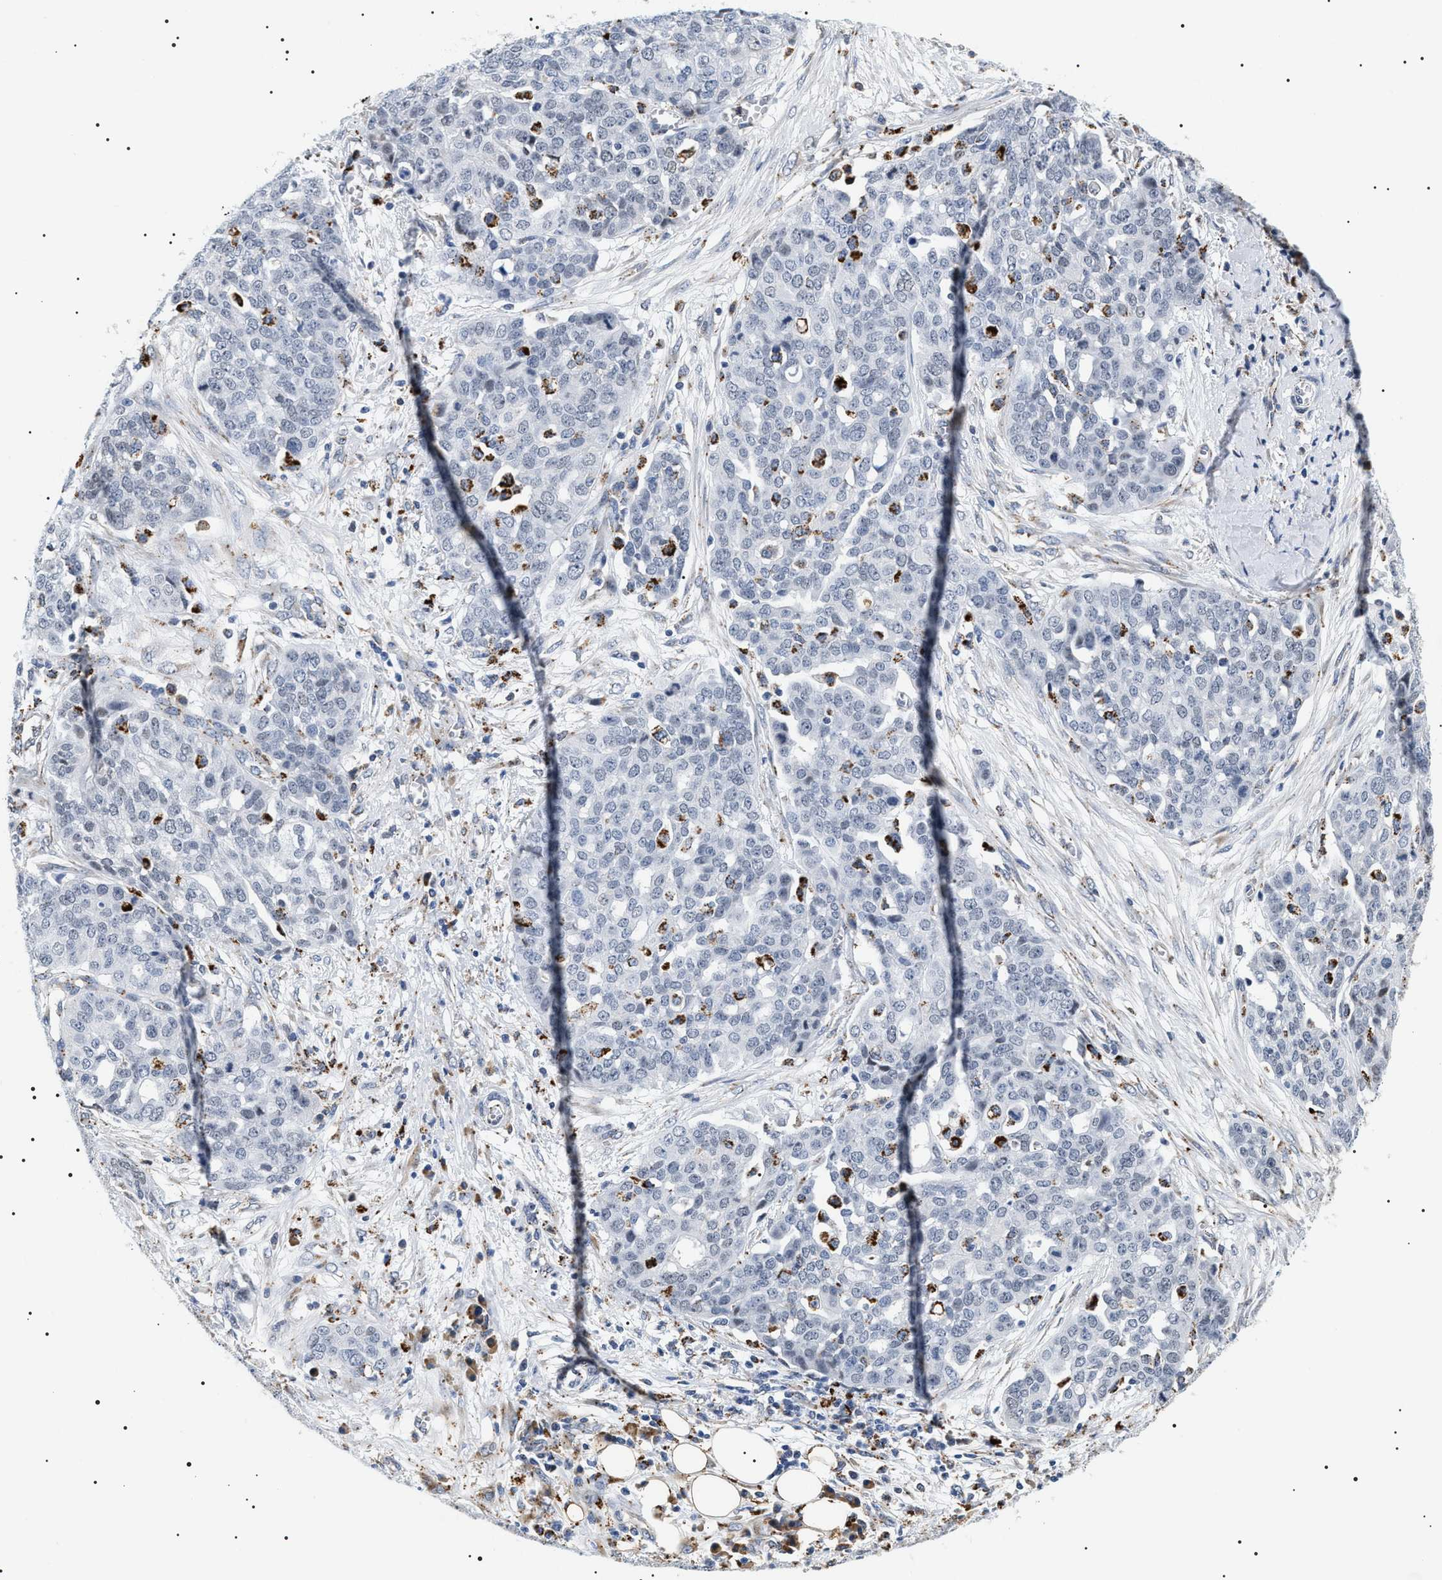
{"staining": {"intensity": "negative", "quantity": "none", "location": "none"}, "tissue": "ovarian cancer", "cell_type": "Tumor cells", "image_type": "cancer", "snomed": [{"axis": "morphology", "description": "Cystadenocarcinoma, serous, NOS"}, {"axis": "topography", "description": "Soft tissue"}, {"axis": "topography", "description": "Ovary"}], "caption": "A micrograph of ovarian cancer (serous cystadenocarcinoma) stained for a protein exhibits no brown staining in tumor cells.", "gene": "HSD17B11", "patient": {"sex": "female", "age": 57}}